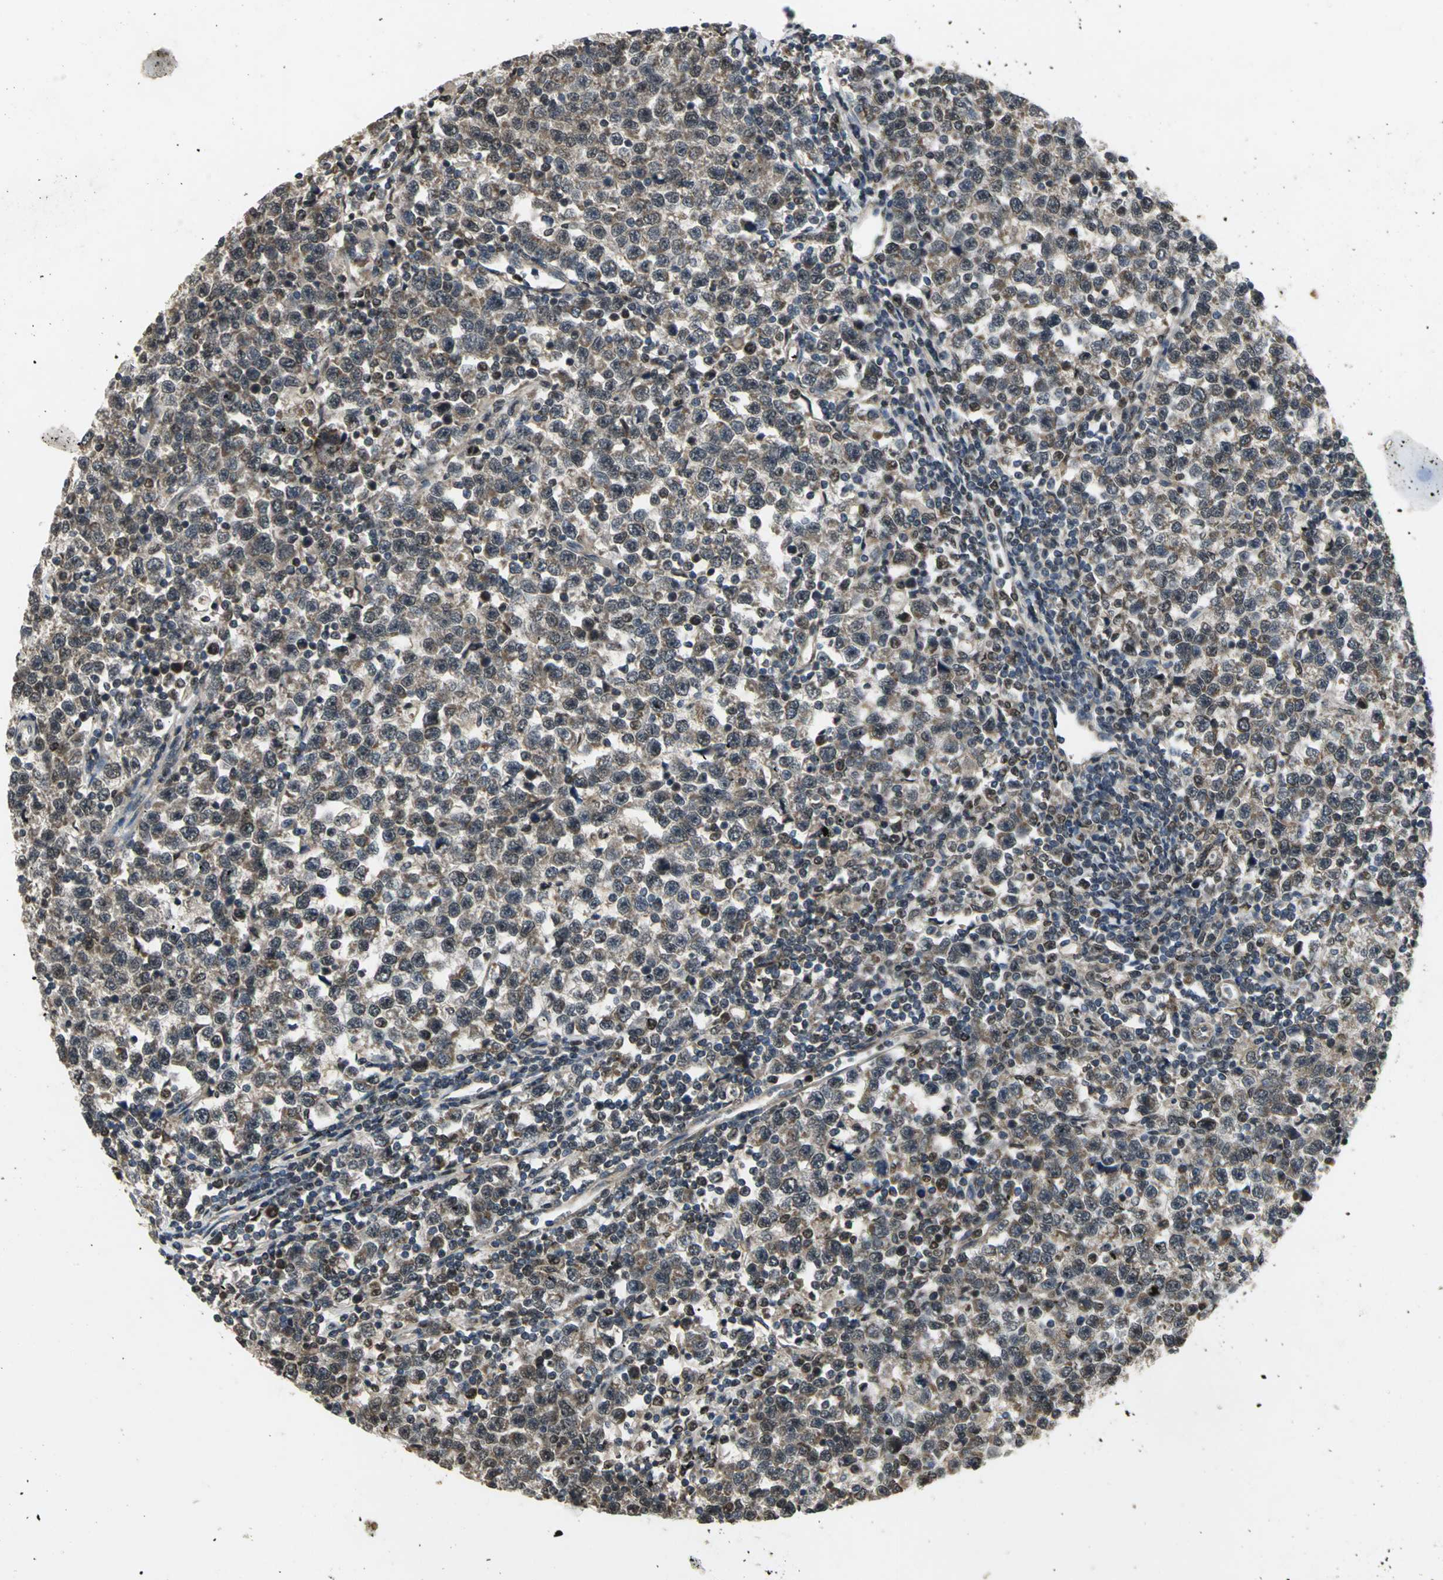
{"staining": {"intensity": "moderate", "quantity": ">75%", "location": "cytoplasmic/membranous,nuclear"}, "tissue": "testis cancer", "cell_type": "Tumor cells", "image_type": "cancer", "snomed": [{"axis": "morphology", "description": "Seminoma, NOS"}, {"axis": "topography", "description": "Testis"}], "caption": "IHC of human testis seminoma displays medium levels of moderate cytoplasmic/membranous and nuclear staining in about >75% of tumor cells. (DAB (3,3'-diaminobenzidine) IHC with brightfield microscopy, high magnification).", "gene": "AHR", "patient": {"sex": "male", "age": 43}}